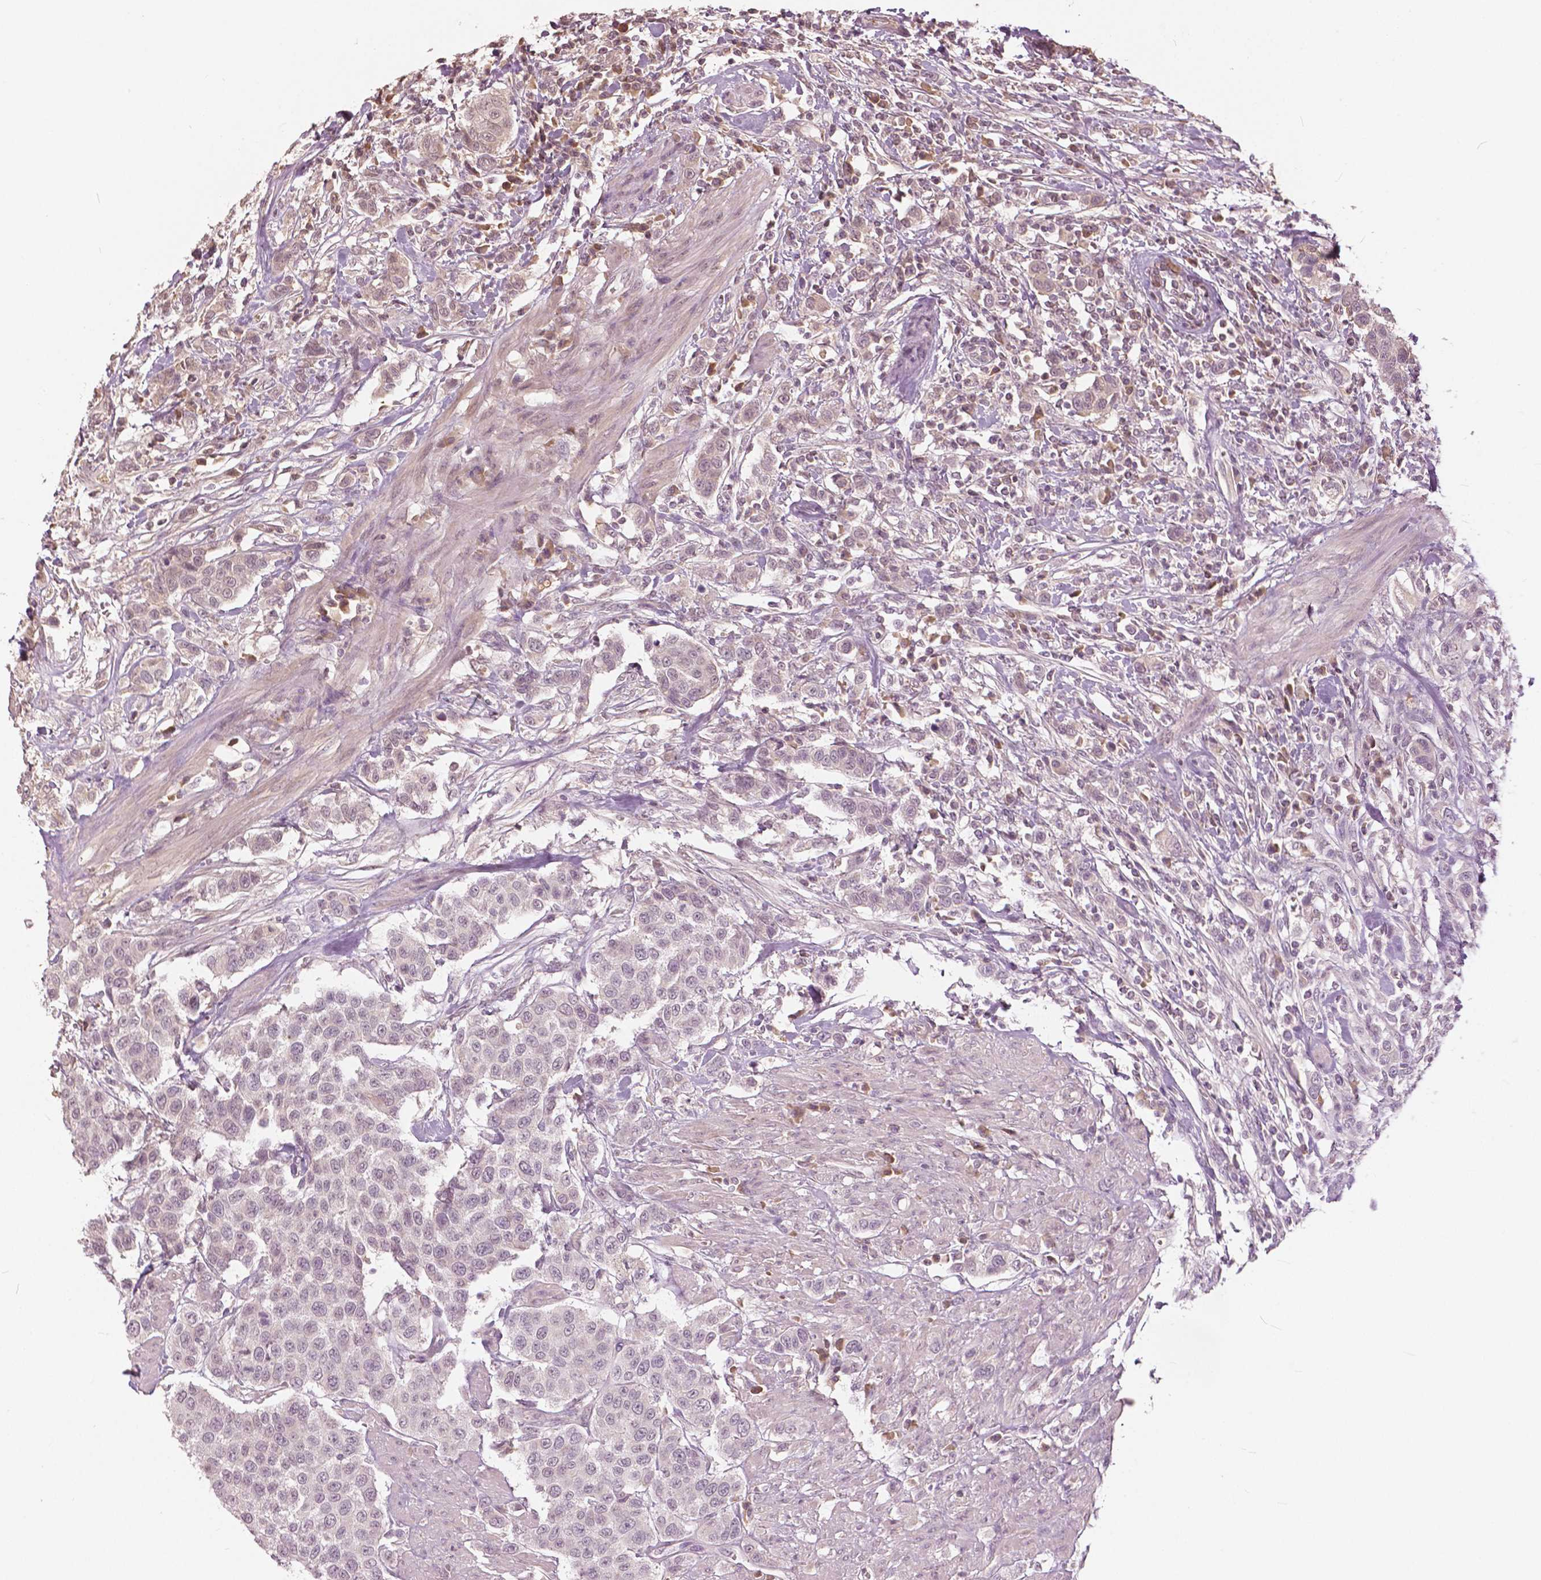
{"staining": {"intensity": "negative", "quantity": "none", "location": "none"}, "tissue": "urothelial cancer", "cell_type": "Tumor cells", "image_type": "cancer", "snomed": [{"axis": "morphology", "description": "Urothelial carcinoma, High grade"}, {"axis": "topography", "description": "Urinary bladder"}], "caption": "An image of urothelial carcinoma (high-grade) stained for a protein reveals no brown staining in tumor cells.", "gene": "ANGPTL4", "patient": {"sex": "female", "age": 58}}